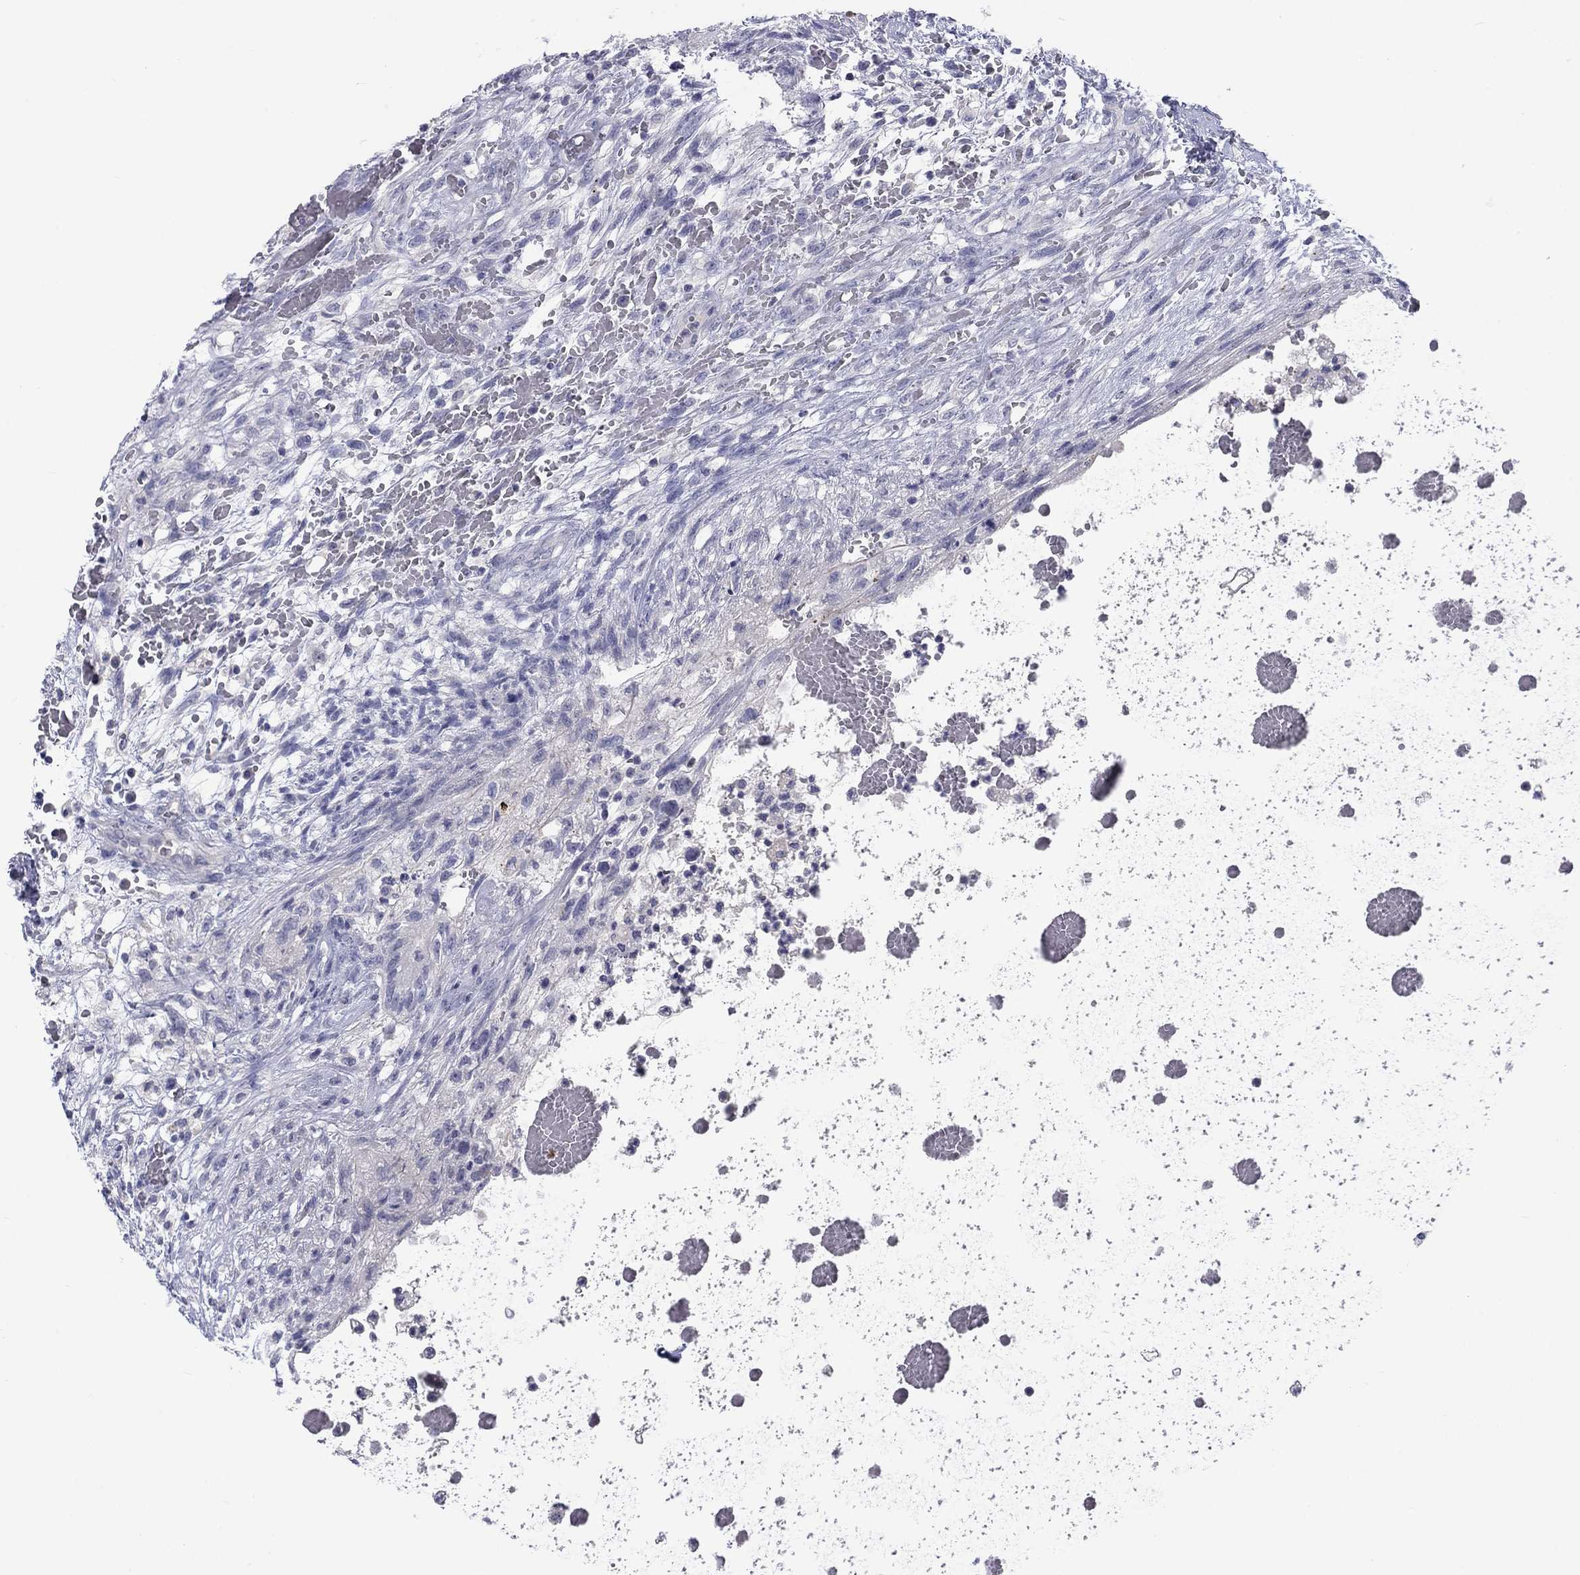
{"staining": {"intensity": "negative", "quantity": "none", "location": "none"}, "tissue": "testis cancer", "cell_type": "Tumor cells", "image_type": "cancer", "snomed": [{"axis": "morphology", "description": "Normal tissue, NOS"}, {"axis": "morphology", "description": "Carcinoma, Embryonal, NOS"}, {"axis": "topography", "description": "Testis"}, {"axis": "topography", "description": "Epididymis"}], "caption": "An IHC image of testis cancer is shown. There is no staining in tumor cells of testis cancer. (DAB immunohistochemistry (IHC) with hematoxylin counter stain).", "gene": "CACNA1A", "patient": {"sex": "male", "age": 32}}